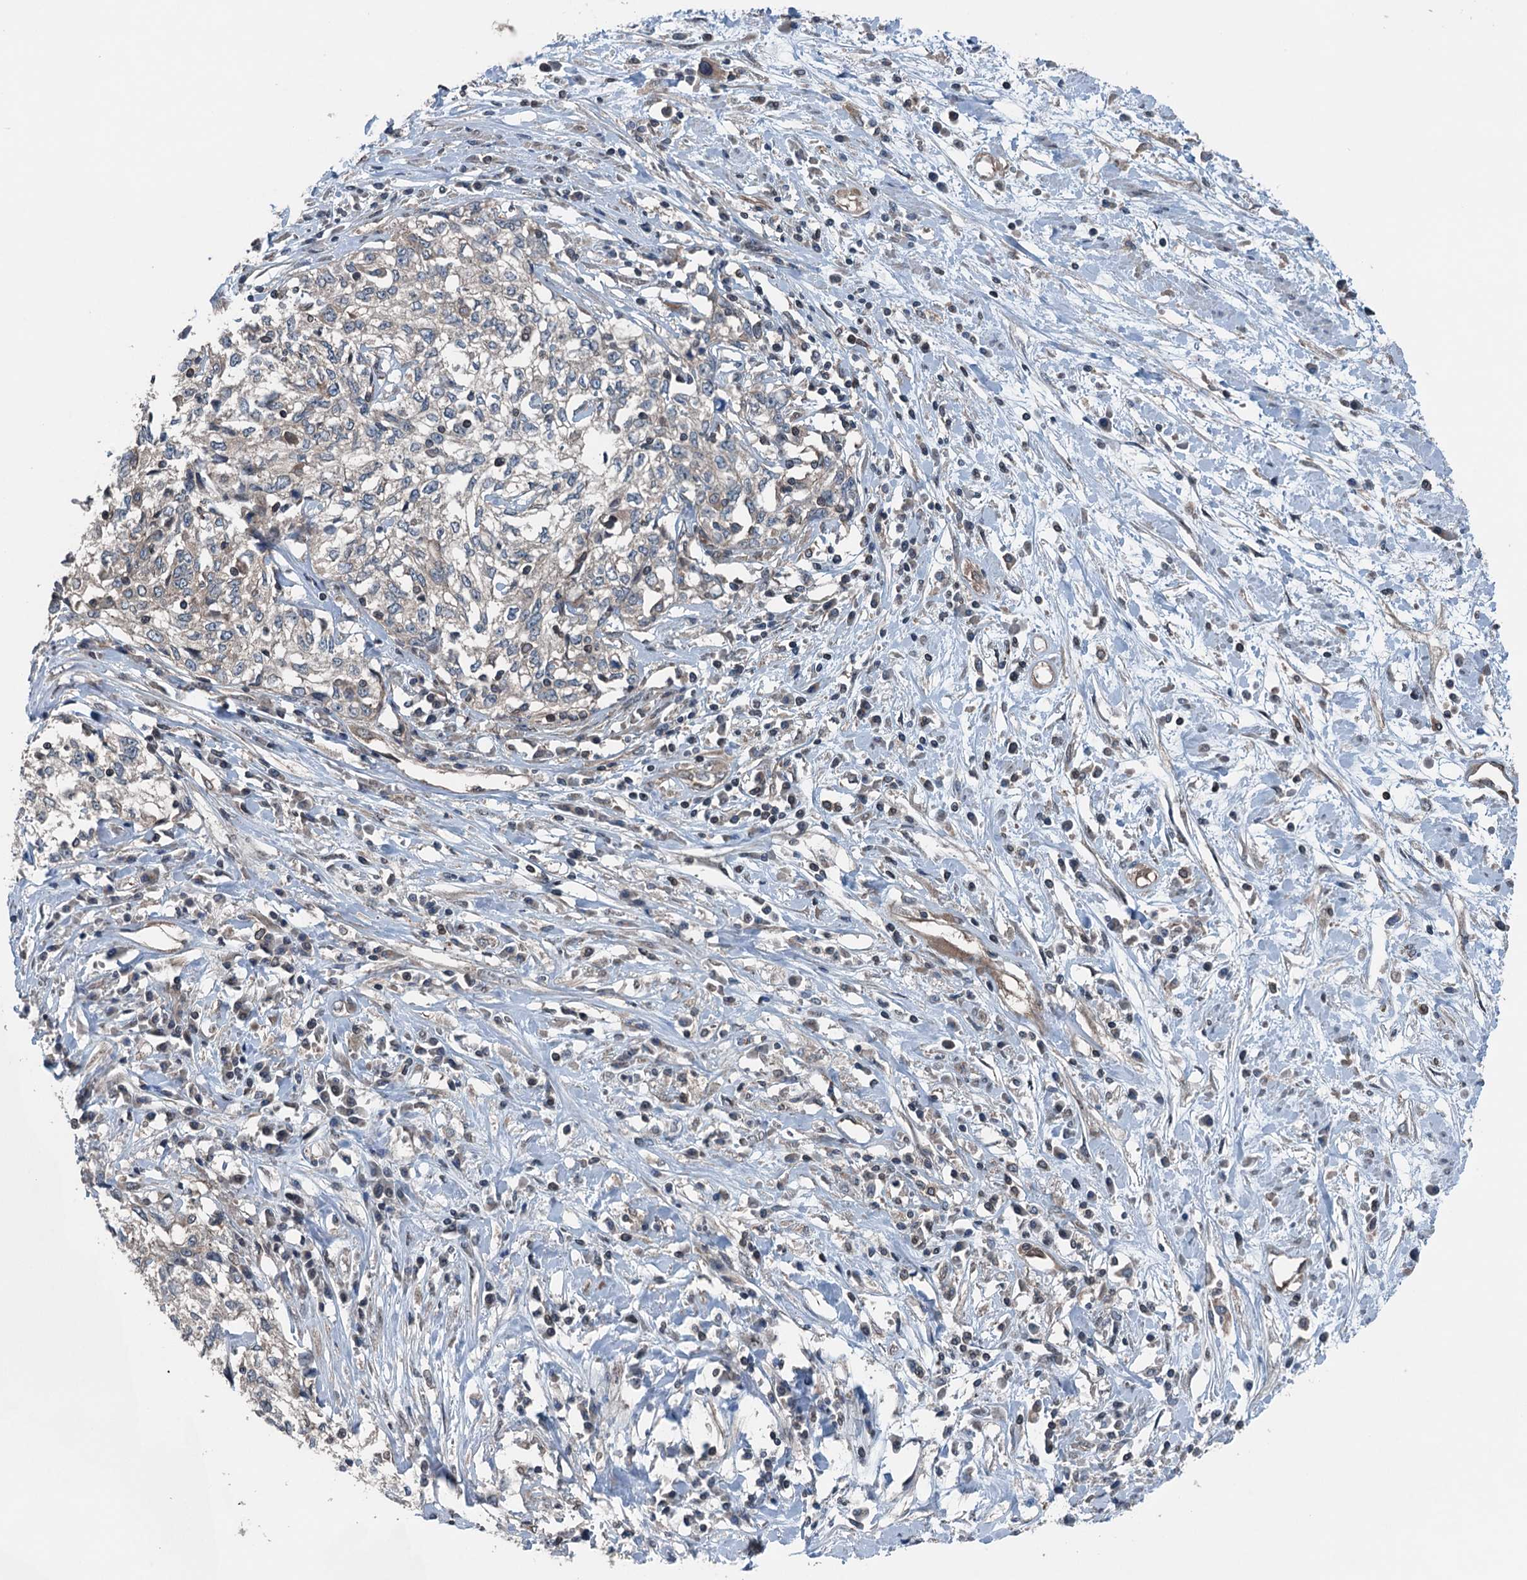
{"staining": {"intensity": "weak", "quantity": "<25%", "location": "cytoplasmic/membranous"}, "tissue": "cervical cancer", "cell_type": "Tumor cells", "image_type": "cancer", "snomed": [{"axis": "morphology", "description": "Squamous cell carcinoma, NOS"}, {"axis": "topography", "description": "Cervix"}], "caption": "Immunohistochemistry (IHC) histopathology image of neoplastic tissue: human cervical cancer stained with DAB reveals no significant protein positivity in tumor cells.", "gene": "TRAPPC8", "patient": {"sex": "female", "age": 57}}